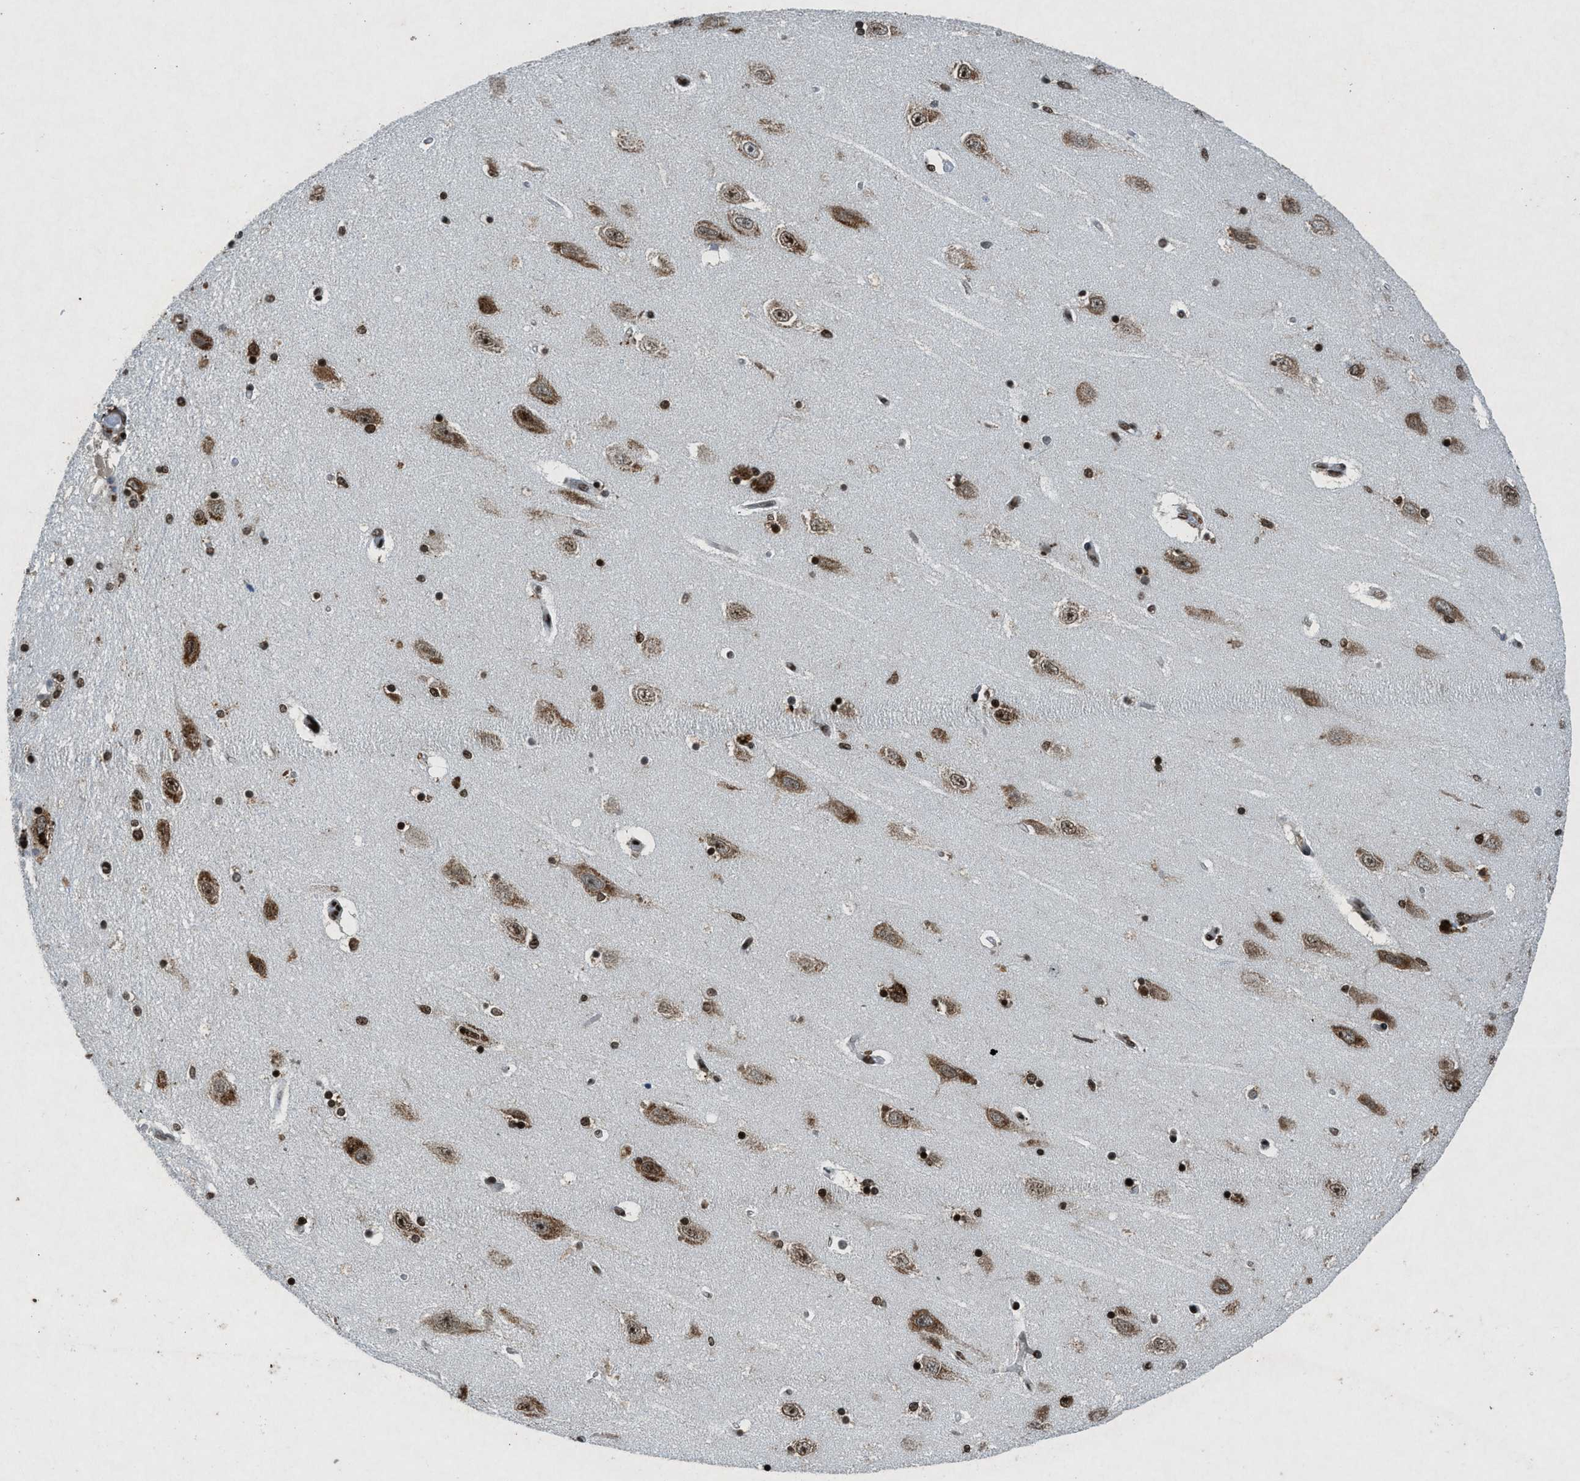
{"staining": {"intensity": "moderate", "quantity": "25%-75%", "location": "nuclear"}, "tissue": "hippocampus", "cell_type": "Glial cells", "image_type": "normal", "snomed": [{"axis": "morphology", "description": "Normal tissue, NOS"}, {"axis": "topography", "description": "Hippocampus"}], "caption": "Normal hippocampus was stained to show a protein in brown. There is medium levels of moderate nuclear expression in approximately 25%-75% of glial cells. The staining was performed using DAB, with brown indicating positive protein expression. Nuclei are stained blue with hematoxylin.", "gene": "NXF1", "patient": {"sex": "female", "age": 54}}